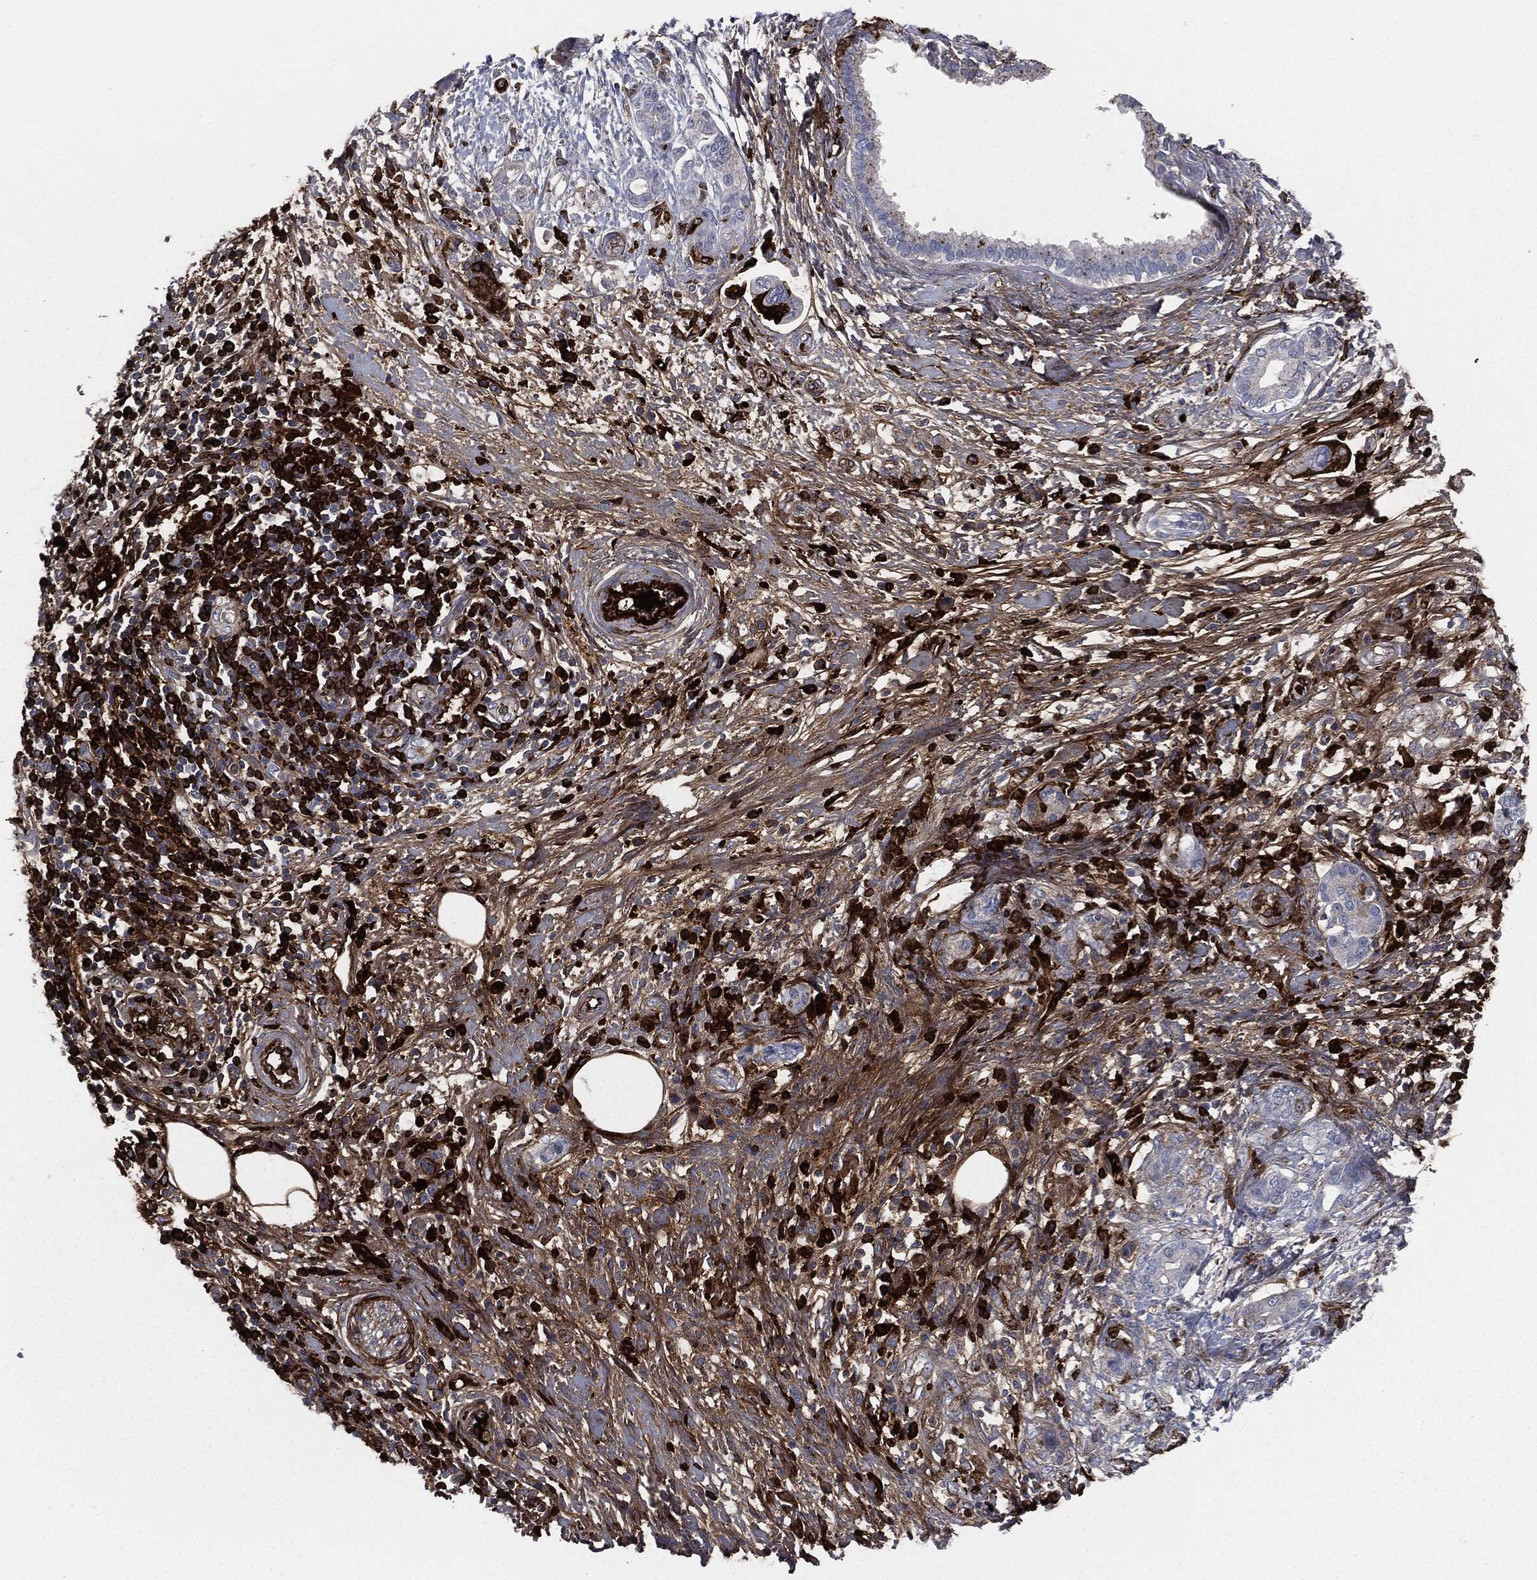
{"staining": {"intensity": "negative", "quantity": "none", "location": "none"}, "tissue": "pancreatic cancer", "cell_type": "Tumor cells", "image_type": "cancer", "snomed": [{"axis": "morphology", "description": "Adenocarcinoma, NOS"}, {"axis": "topography", "description": "Pancreas"}], "caption": "Tumor cells show no significant protein expression in pancreatic adenocarcinoma. (DAB (3,3'-diaminobenzidine) immunohistochemistry (IHC), high magnification).", "gene": "APOB", "patient": {"sex": "female", "age": 73}}